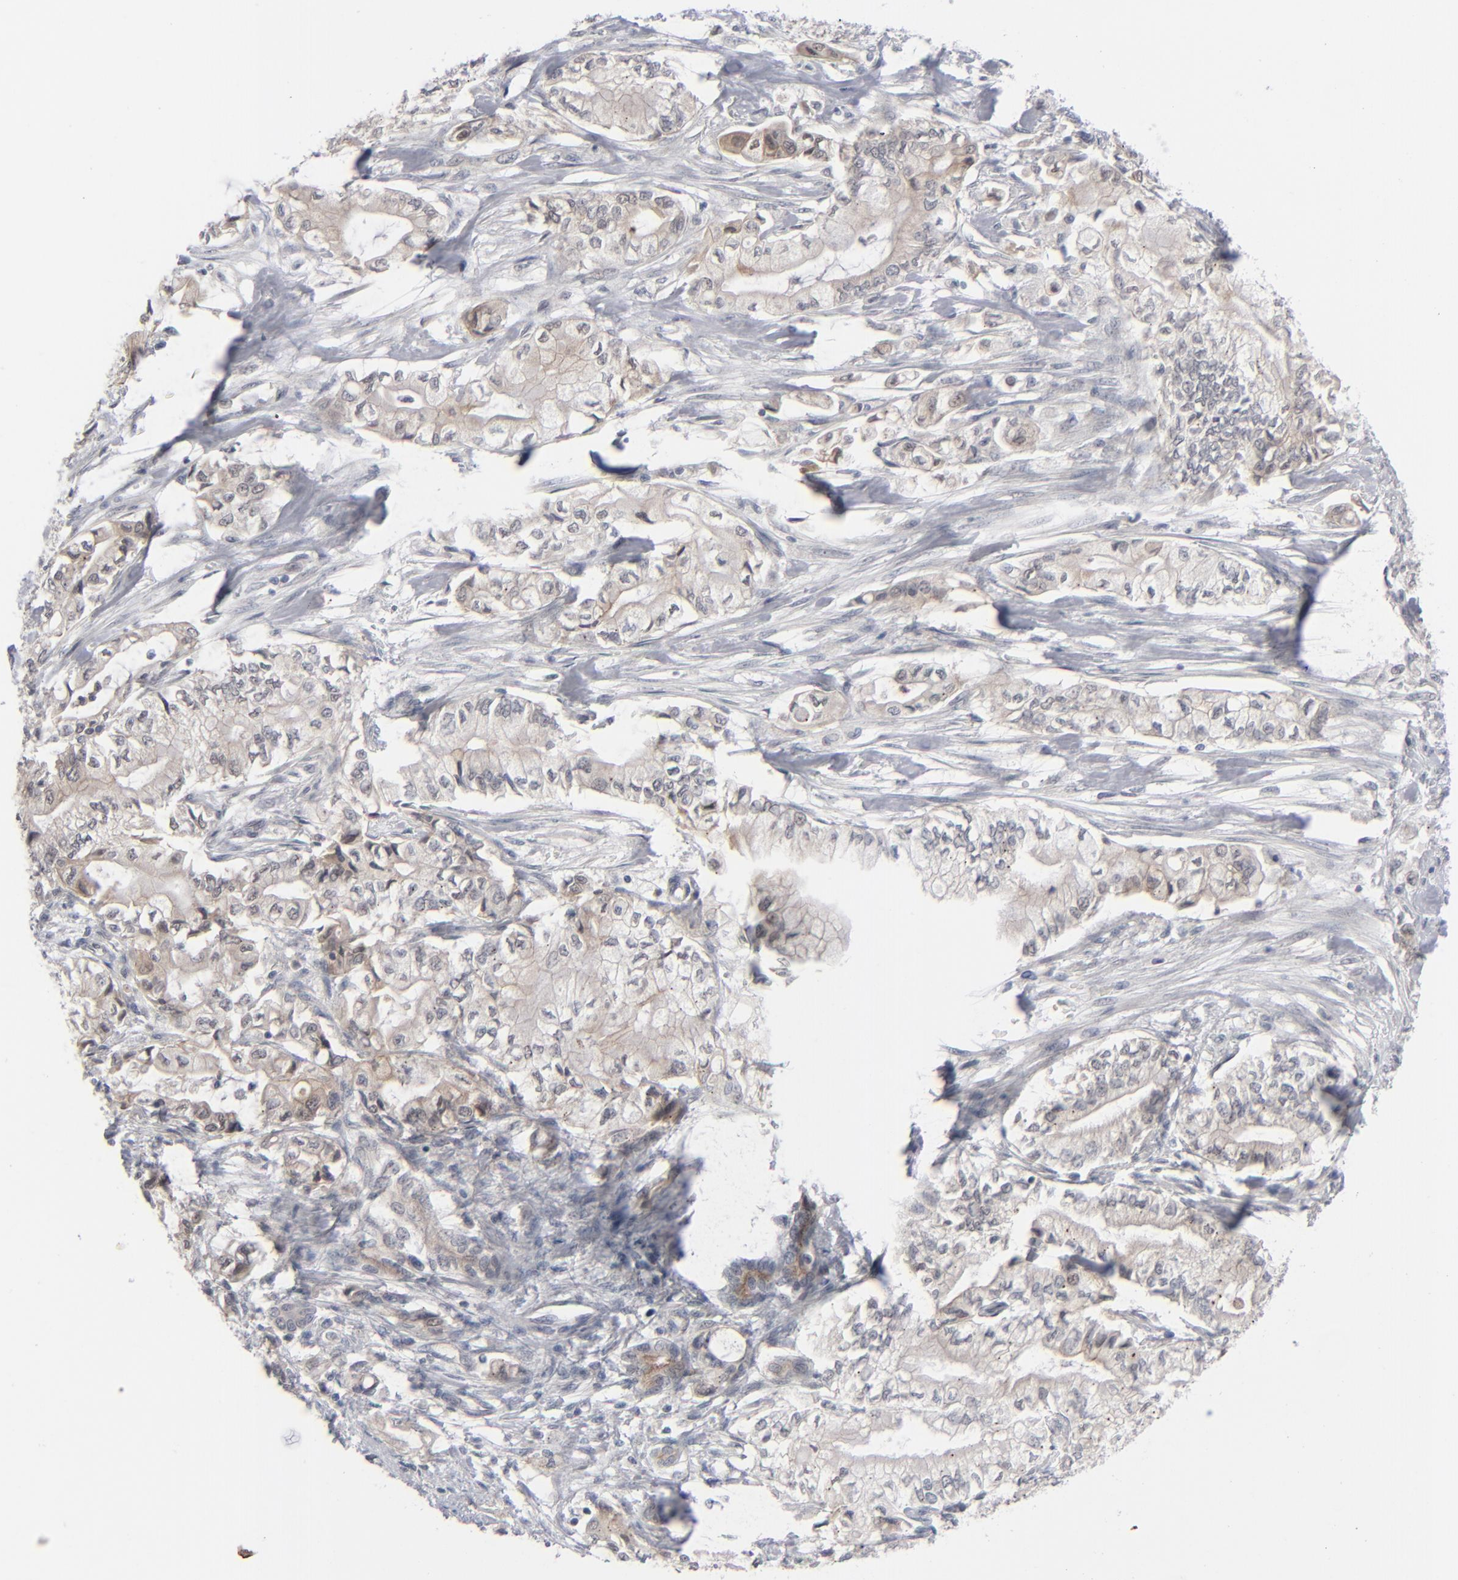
{"staining": {"intensity": "weak", "quantity": "25%-75%", "location": "cytoplasmic/membranous"}, "tissue": "pancreatic cancer", "cell_type": "Tumor cells", "image_type": "cancer", "snomed": [{"axis": "morphology", "description": "Adenocarcinoma, NOS"}, {"axis": "topography", "description": "Pancreas"}], "caption": "Immunohistochemistry (IHC) image of neoplastic tissue: human pancreatic cancer stained using immunohistochemistry (IHC) shows low levels of weak protein expression localized specifically in the cytoplasmic/membranous of tumor cells, appearing as a cytoplasmic/membranous brown color.", "gene": "POF1B", "patient": {"sex": "male", "age": 79}}